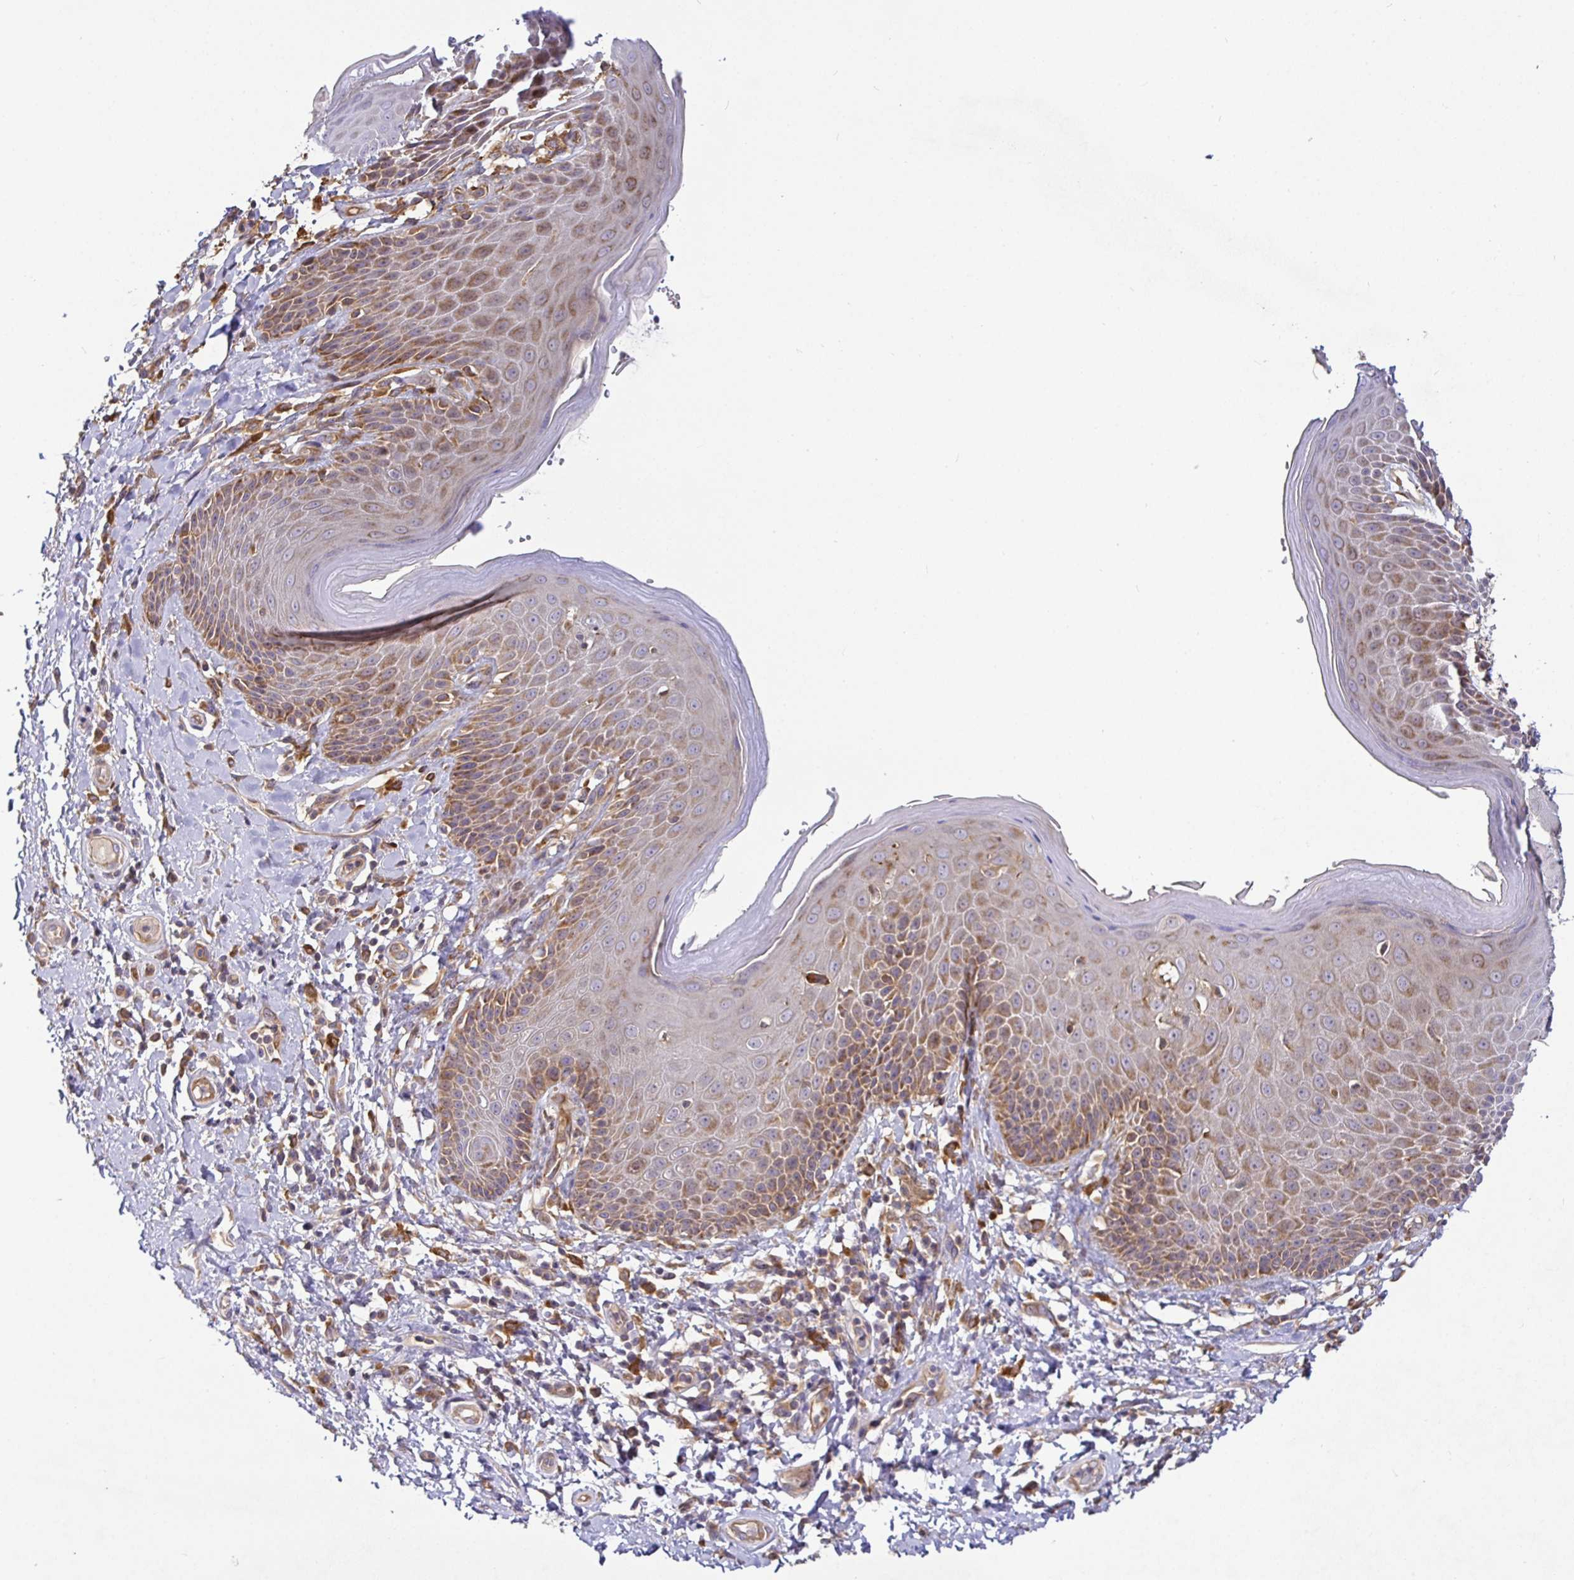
{"staining": {"intensity": "moderate", "quantity": "25%-75%", "location": "cytoplasmic/membranous"}, "tissue": "skin", "cell_type": "Epidermal cells", "image_type": "normal", "snomed": [{"axis": "morphology", "description": "Normal tissue, NOS"}, {"axis": "topography", "description": "Anal"}, {"axis": "topography", "description": "Peripheral nerve tissue"}], "caption": "Brown immunohistochemical staining in unremarkable skin reveals moderate cytoplasmic/membranous positivity in about 25%-75% of epidermal cells.", "gene": "SNX8", "patient": {"sex": "male", "age": 51}}